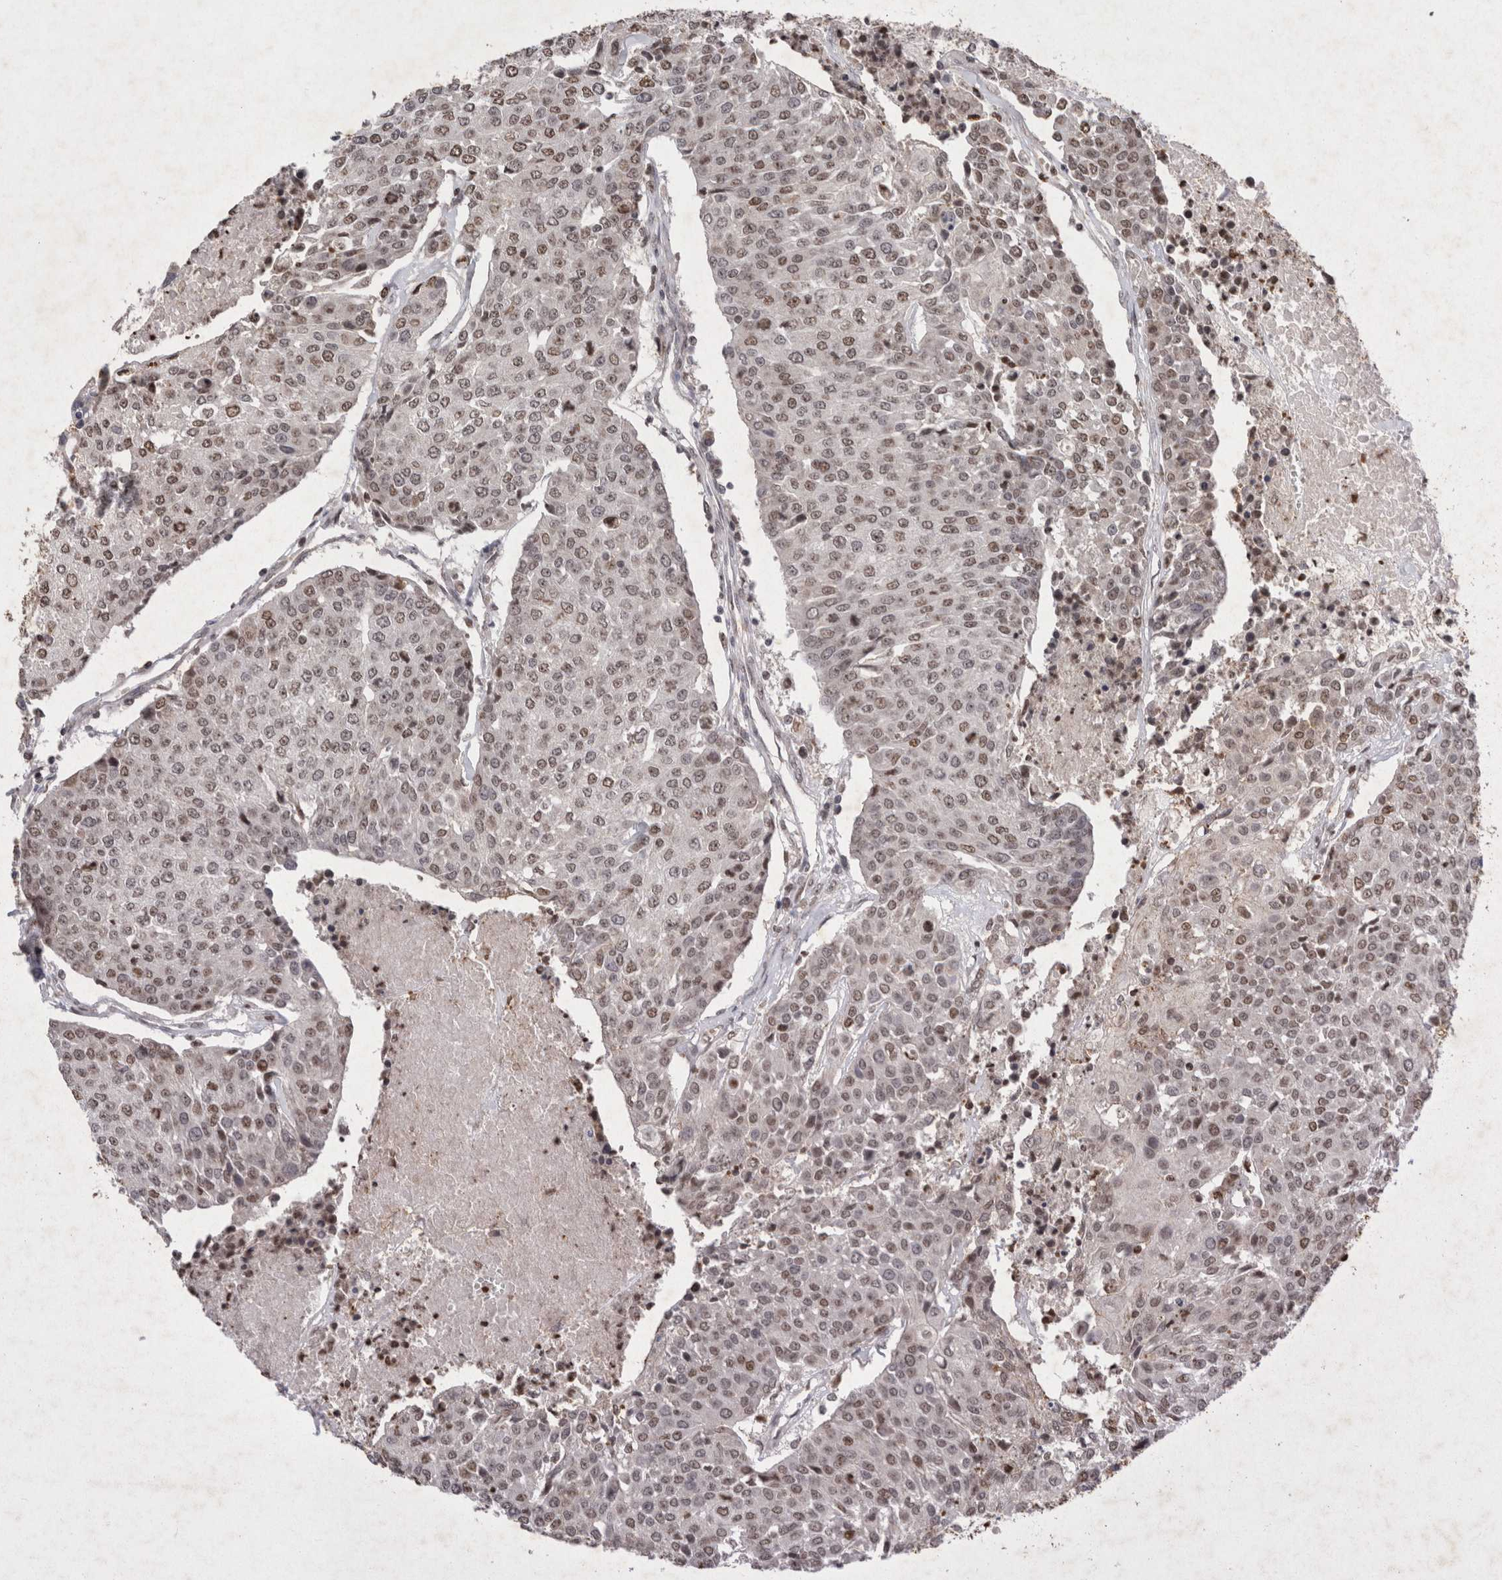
{"staining": {"intensity": "moderate", "quantity": ">75%", "location": "nuclear"}, "tissue": "urothelial cancer", "cell_type": "Tumor cells", "image_type": "cancer", "snomed": [{"axis": "morphology", "description": "Urothelial carcinoma, High grade"}, {"axis": "topography", "description": "Urinary bladder"}], "caption": "A micrograph of urothelial cancer stained for a protein reveals moderate nuclear brown staining in tumor cells.", "gene": "STK11", "patient": {"sex": "female", "age": 85}}